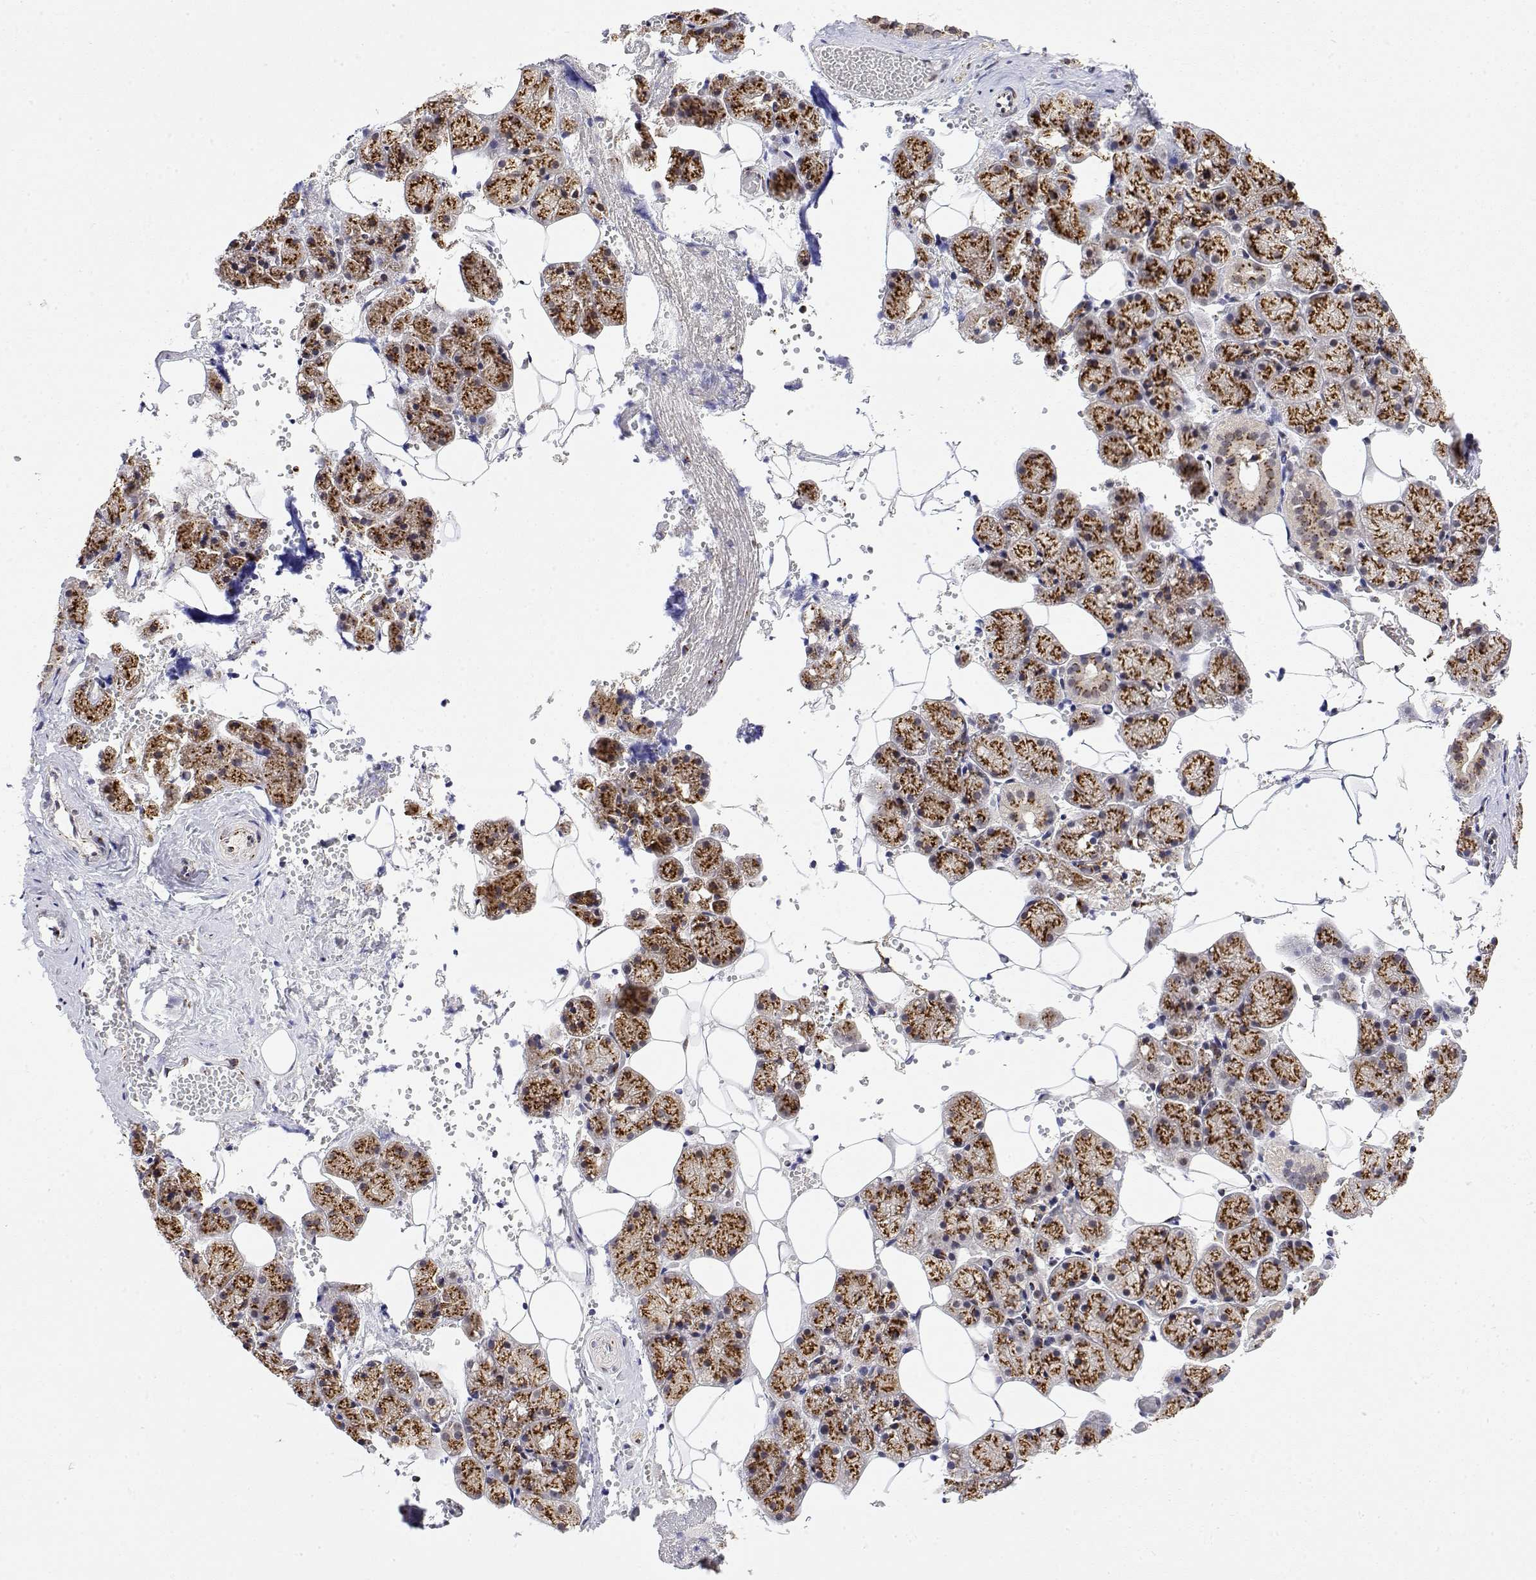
{"staining": {"intensity": "strong", "quantity": ">75%", "location": "cytoplasmic/membranous"}, "tissue": "salivary gland", "cell_type": "Glandular cells", "image_type": "normal", "snomed": [{"axis": "morphology", "description": "Normal tissue, NOS"}, {"axis": "topography", "description": "Salivary gland"}], "caption": "Immunohistochemical staining of unremarkable salivary gland exhibits strong cytoplasmic/membranous protein expression in approximately >75% of glandular cells. Using DAB (brown) and hematoxylin (blue) stains, captured at high magnification using brightfield microscopy.", "gene": "YIPF3", "patient": {"sex": "male", "age": 38}}